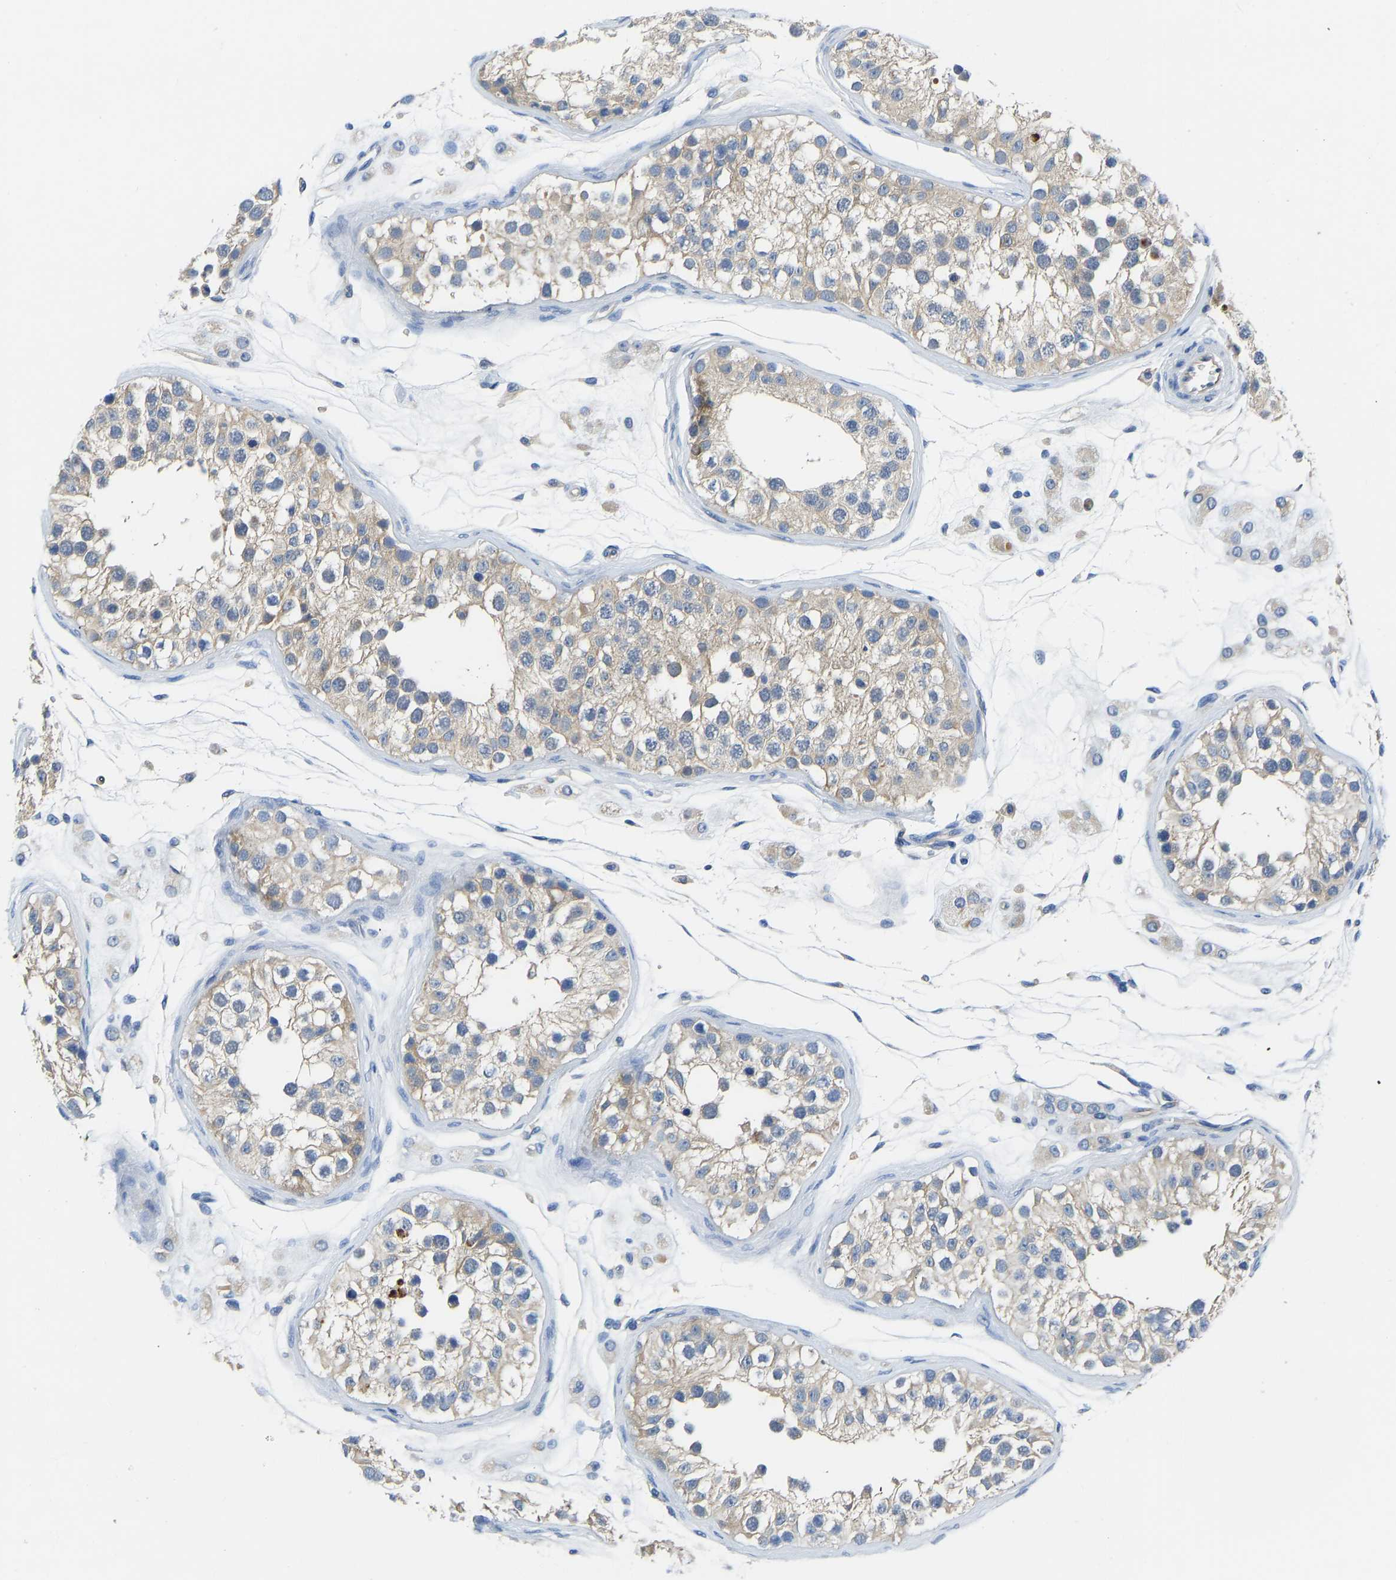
{"staining": {"intensity": "weak", "quantity": "<25%", "location": "cytoplasmic/membranous"}, "tissue": "testis", "cell_type": "Cells in seminiferous ducts", "image_type": "normal", "snomed": [{"axis": "morphology", "description": "Normal tissue, NOS"}, {"axis": "morphology", "description": "Adenocarcinoma, metastatic, NOS"}, {"axis": "topography", "description": "Testis"}], "caption": "Cells in seminiferous ducts show no significant protein staining in unremarkable testis. (Brightfield microscopy of DAB (3,3'-diaminobenzidine) immunohistochemistry at high magnification).", "gene": "PPP3CA", "patient": {"sex": "male", "age": 26}}